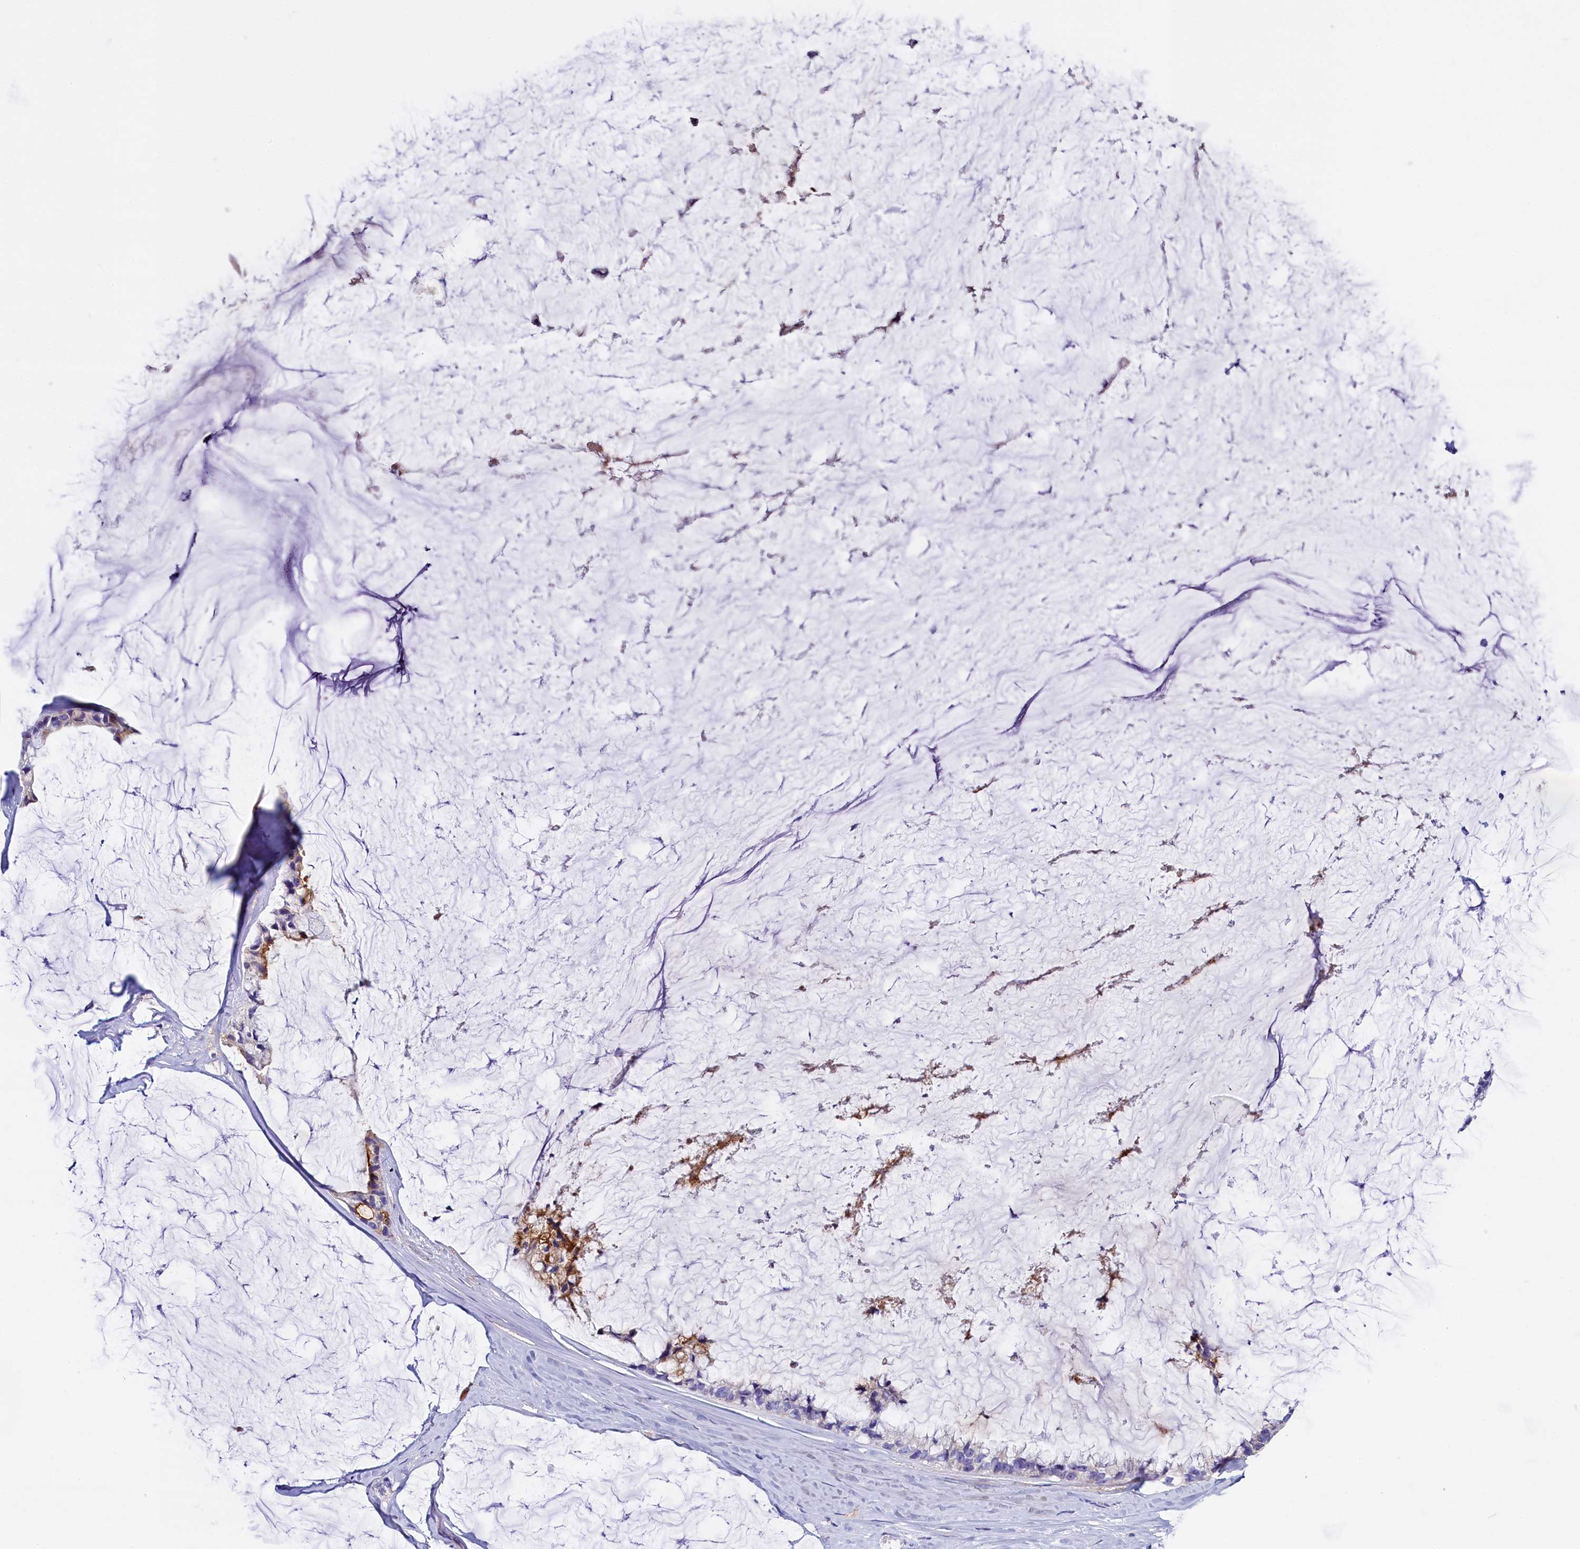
{"staining": {"intensity": "moderate", "quantity": "<25%", "location": "cytoplasmic/membranous"}, "tissue": "ovarian cancer", "cell_type": "Tumor cells", "image_type": "cancer", "snomed": [{"axis": "morphology", "description": "Cystadenocarcinoma, mucinous, NOS"}, {"axis": "topography", "description": "Ovary"}], "caption": "This photomicrograph shows ovarian mucinous cystadenocarcinoma stained with immunohistochemistry to label a protein in brown. The cytoplasmic/membranous of tumor cells show moderate positivity for the protein. Nuclei are counter-stained blue.", "gene": "RTTN", "patient": {"sex": "female", "age": 39}}